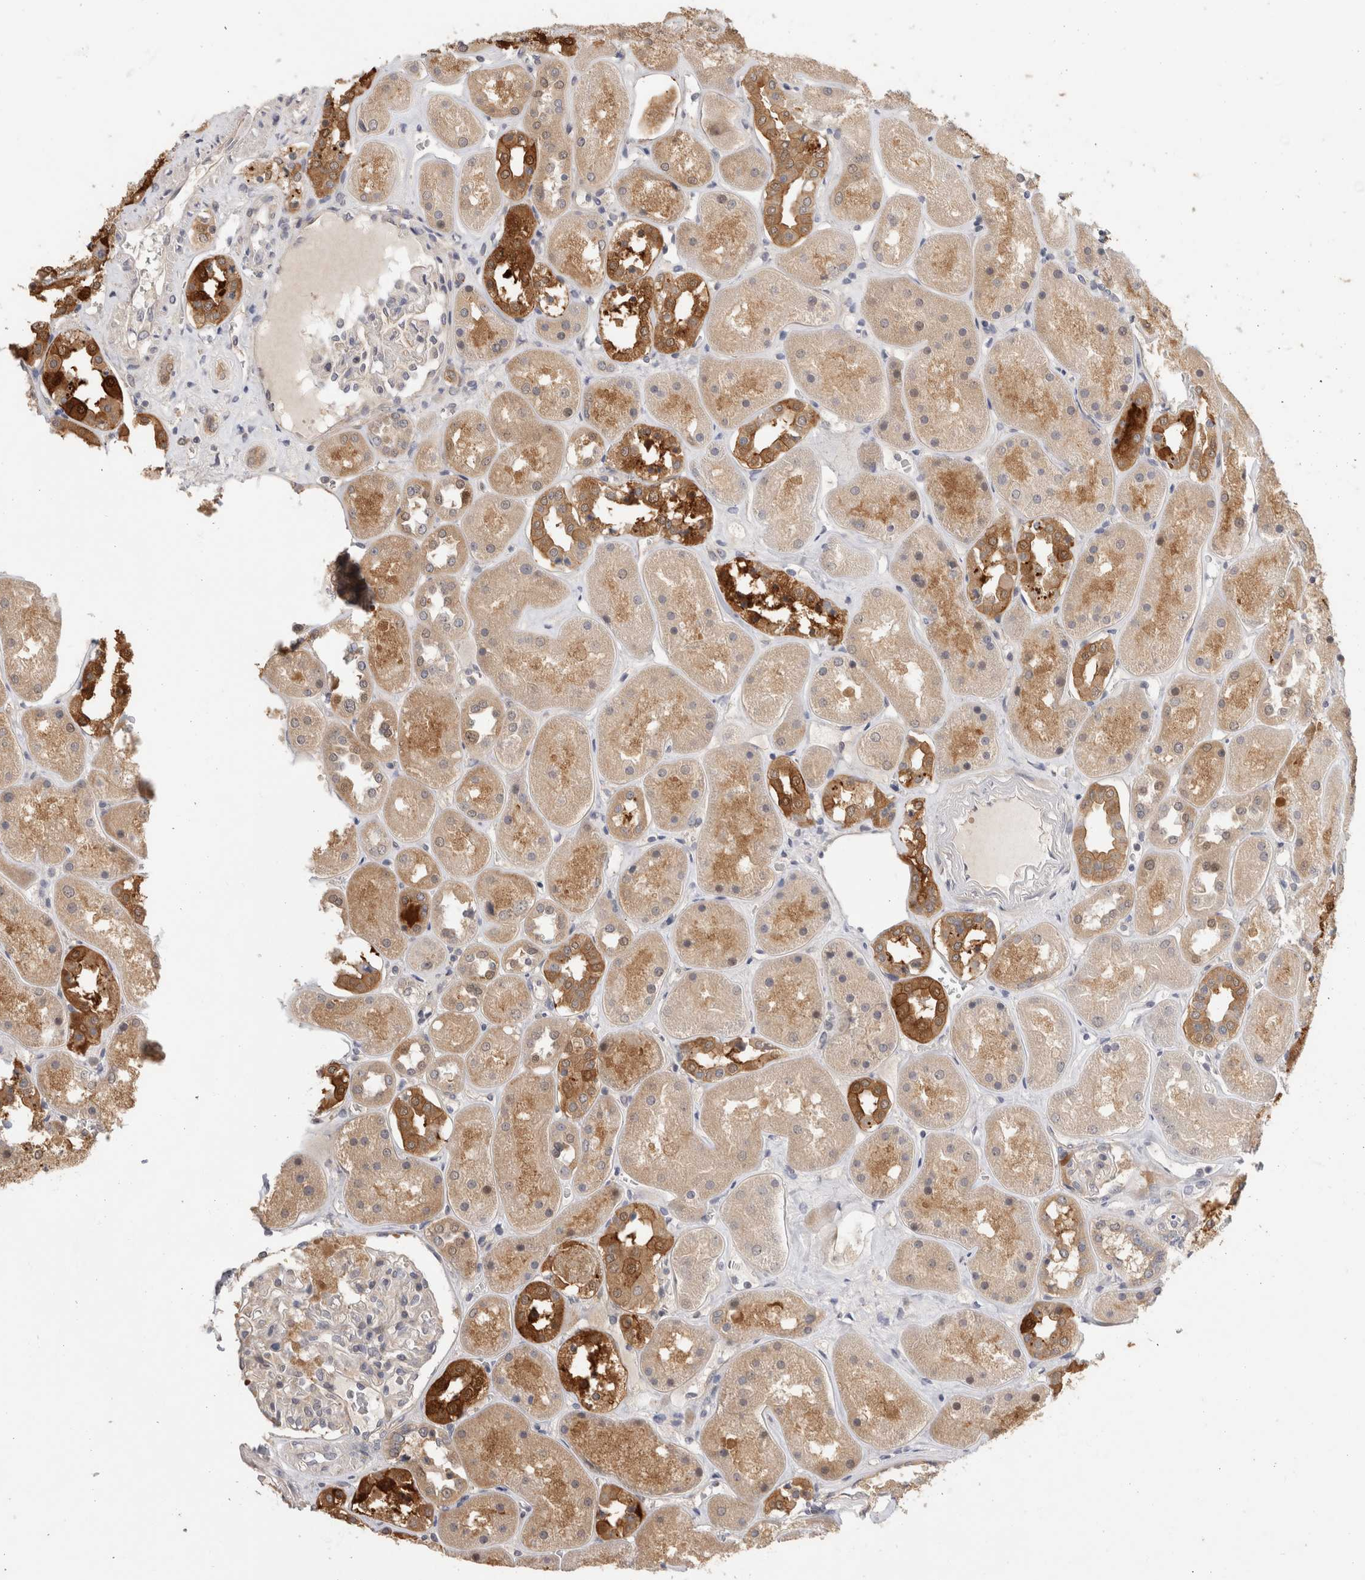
{"staining": {"intensity": "weak", "quantity": "25%-75%", "location": "cytoplasmic/membranous"}, "tissue": "kidney", "cell_type": "Cells in glomeruli", "image_type": "normal", "snomed": [{"axis": "morphology", "description": "Normal tissue, NOS"}, {"axis": "topography", "description": "Kidney"}], "caption": "Kidney stained with DAB immunohistochemistry (IHC) displays low levels of weak cytoplasmic/membranous expression in about 25%-75% of cells in glomeruli.", "gene": "PGM1", "patient": {"sex": "male", "age": 70}}